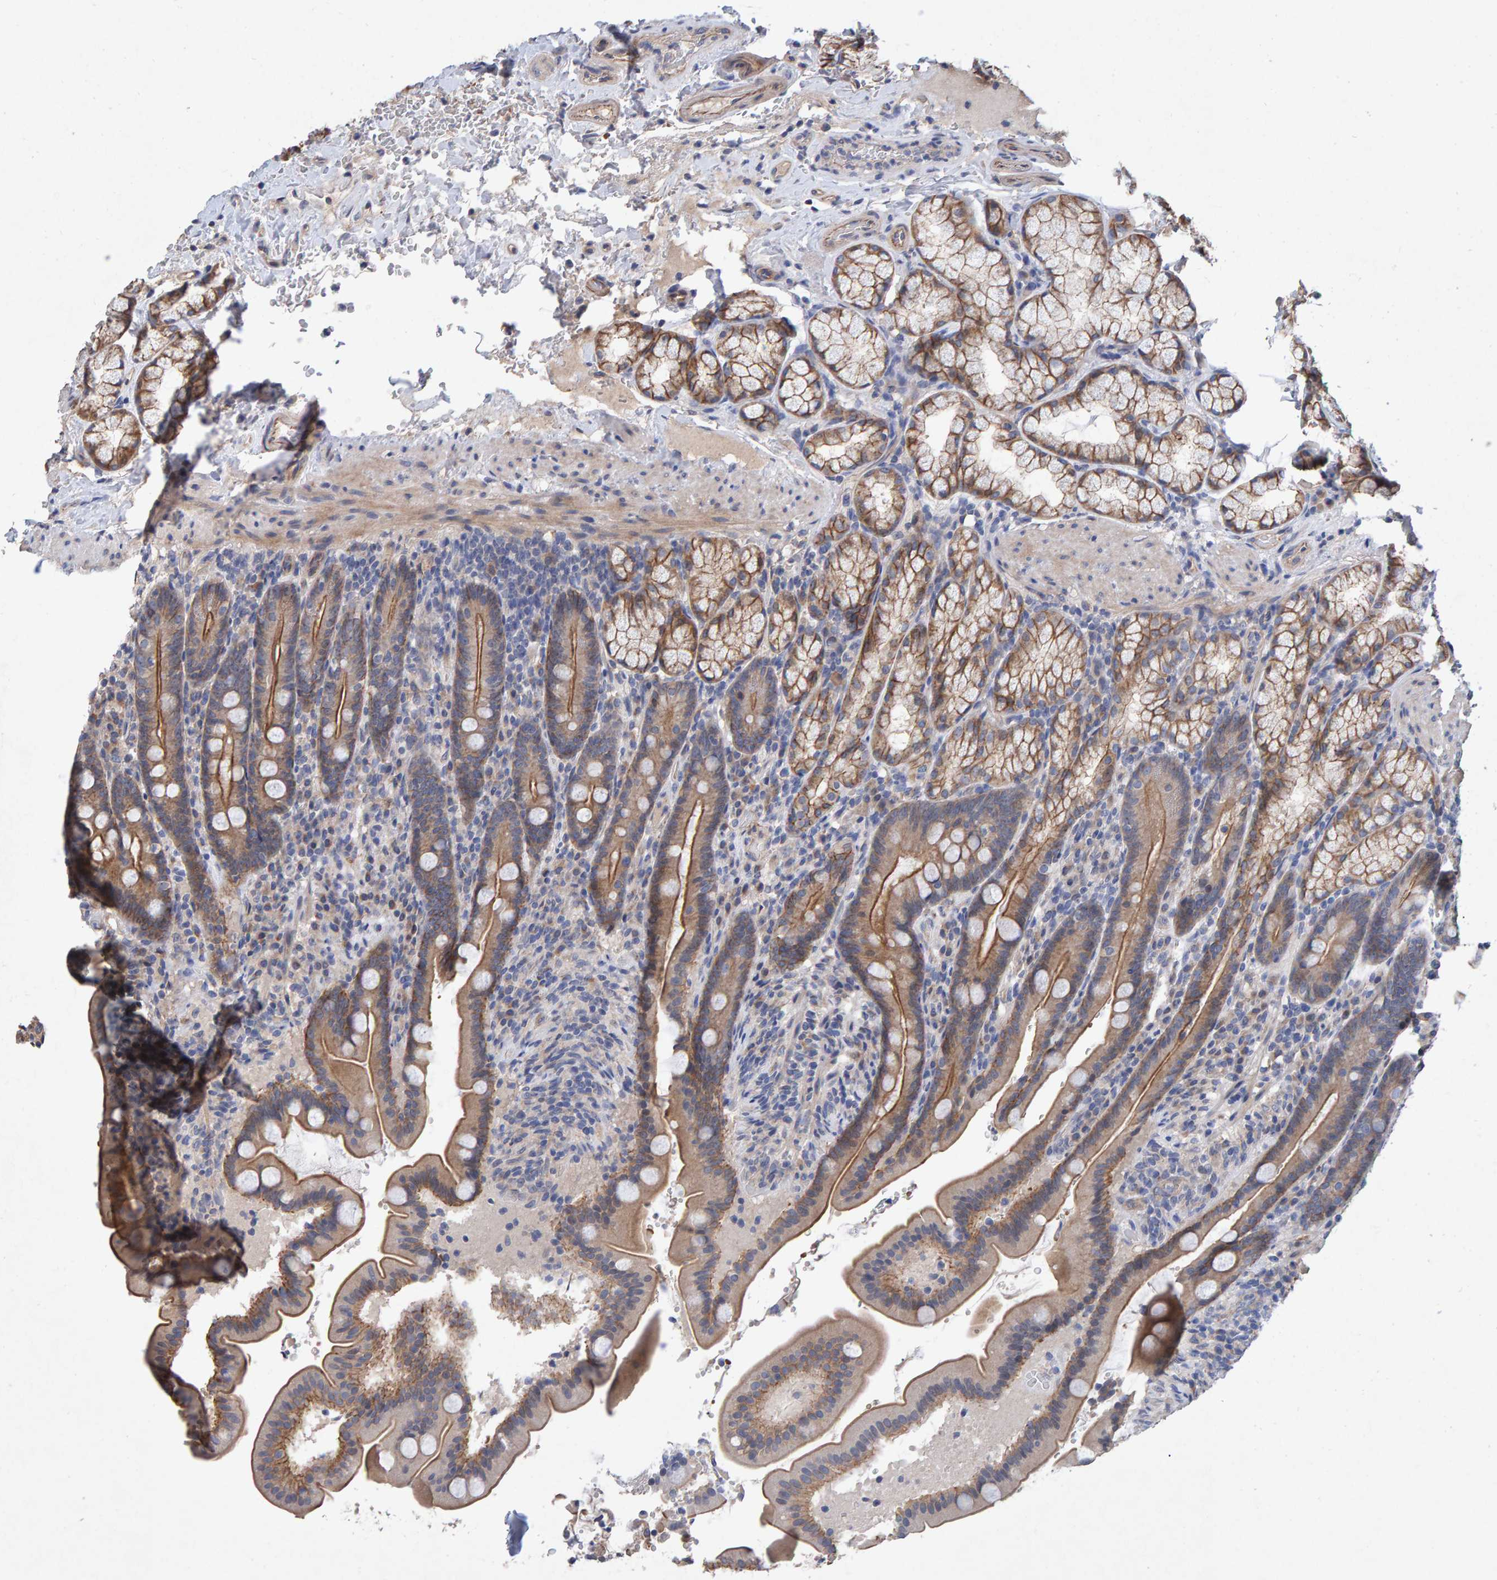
{"staining": {"intensity": "moderate", "quantity": ">75%", "location": "cytoplasmic/membranous"}, "tissue": "duodenum", "cell_type": "Glandular cells", "image_type": "normal", "snomed": [{"axis": "morphology", "description": "Normal tissue, NOS"}, {"axis": "topography", "description": "Duodenum"}], "caption": "Moderate cytoplasmic/membranous protein expression is identified in approximately >75% of glandular cells in duodenum. (DAB (3,3'-diaminobenzidine) = brown stain, brightfield microscopy at high magnification).", "gene": "EFR3A", "patient": {"sex": "male", "age": 54}}